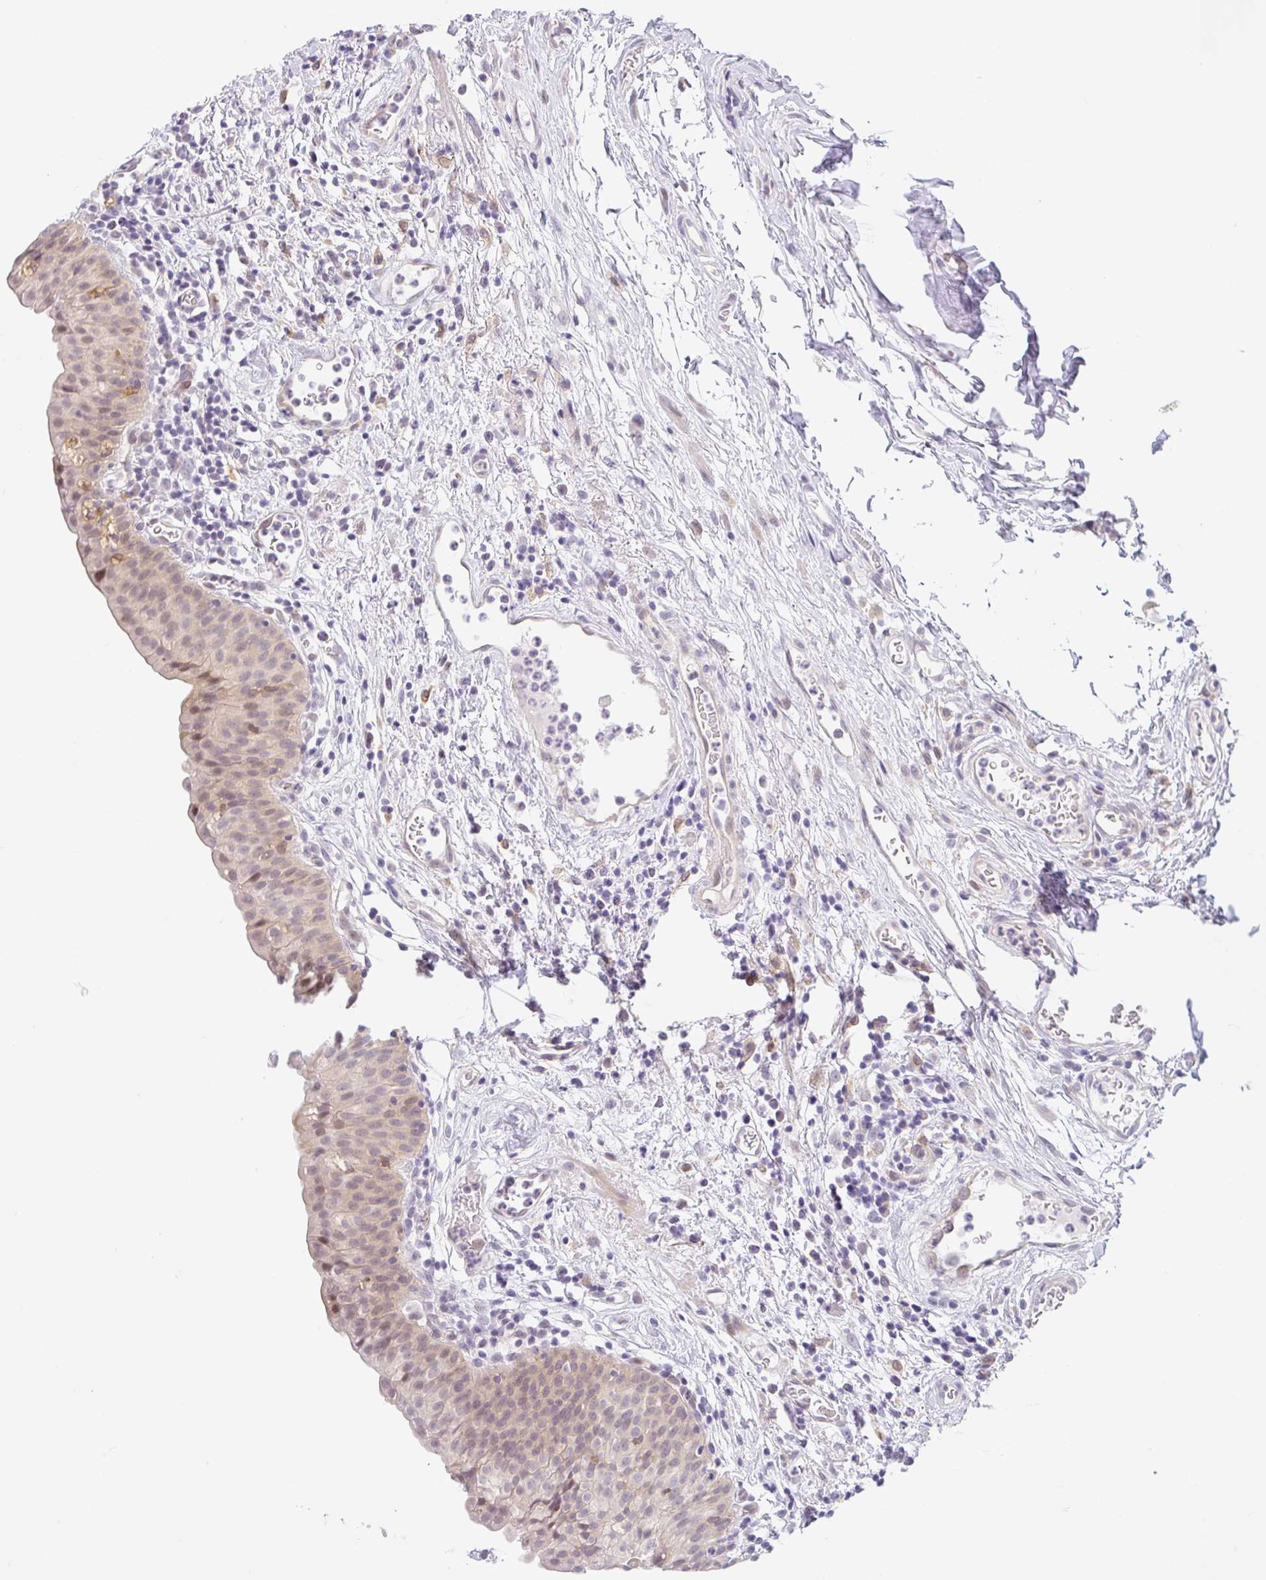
{"staining": {"intensity": "weak", "quantity": ">75%", "location": "nuclear"}, "tissue": "urinary bladder", "cell_type": "Urothelial cells", "image_type": "normal", "snomed": [{"axis": "morphology", "description": "Normal tissue, NOS"}, {"axis": "morphology", "description": "Inflammation, NOS"}, {"axis": "topography", "description": "Urinary bladder"}], "caption": "Urinary bladder stained with immunohistochemistry (IHC) displays weak nuclear staining in about >75% of urothelial cells. (DAB (3,3'-diaminobenzidine) IHC, brown staining for protein, blue staining for nuclei).", "gene": "TMEM86A", "patient": {"sex": "male", "age": 57}}